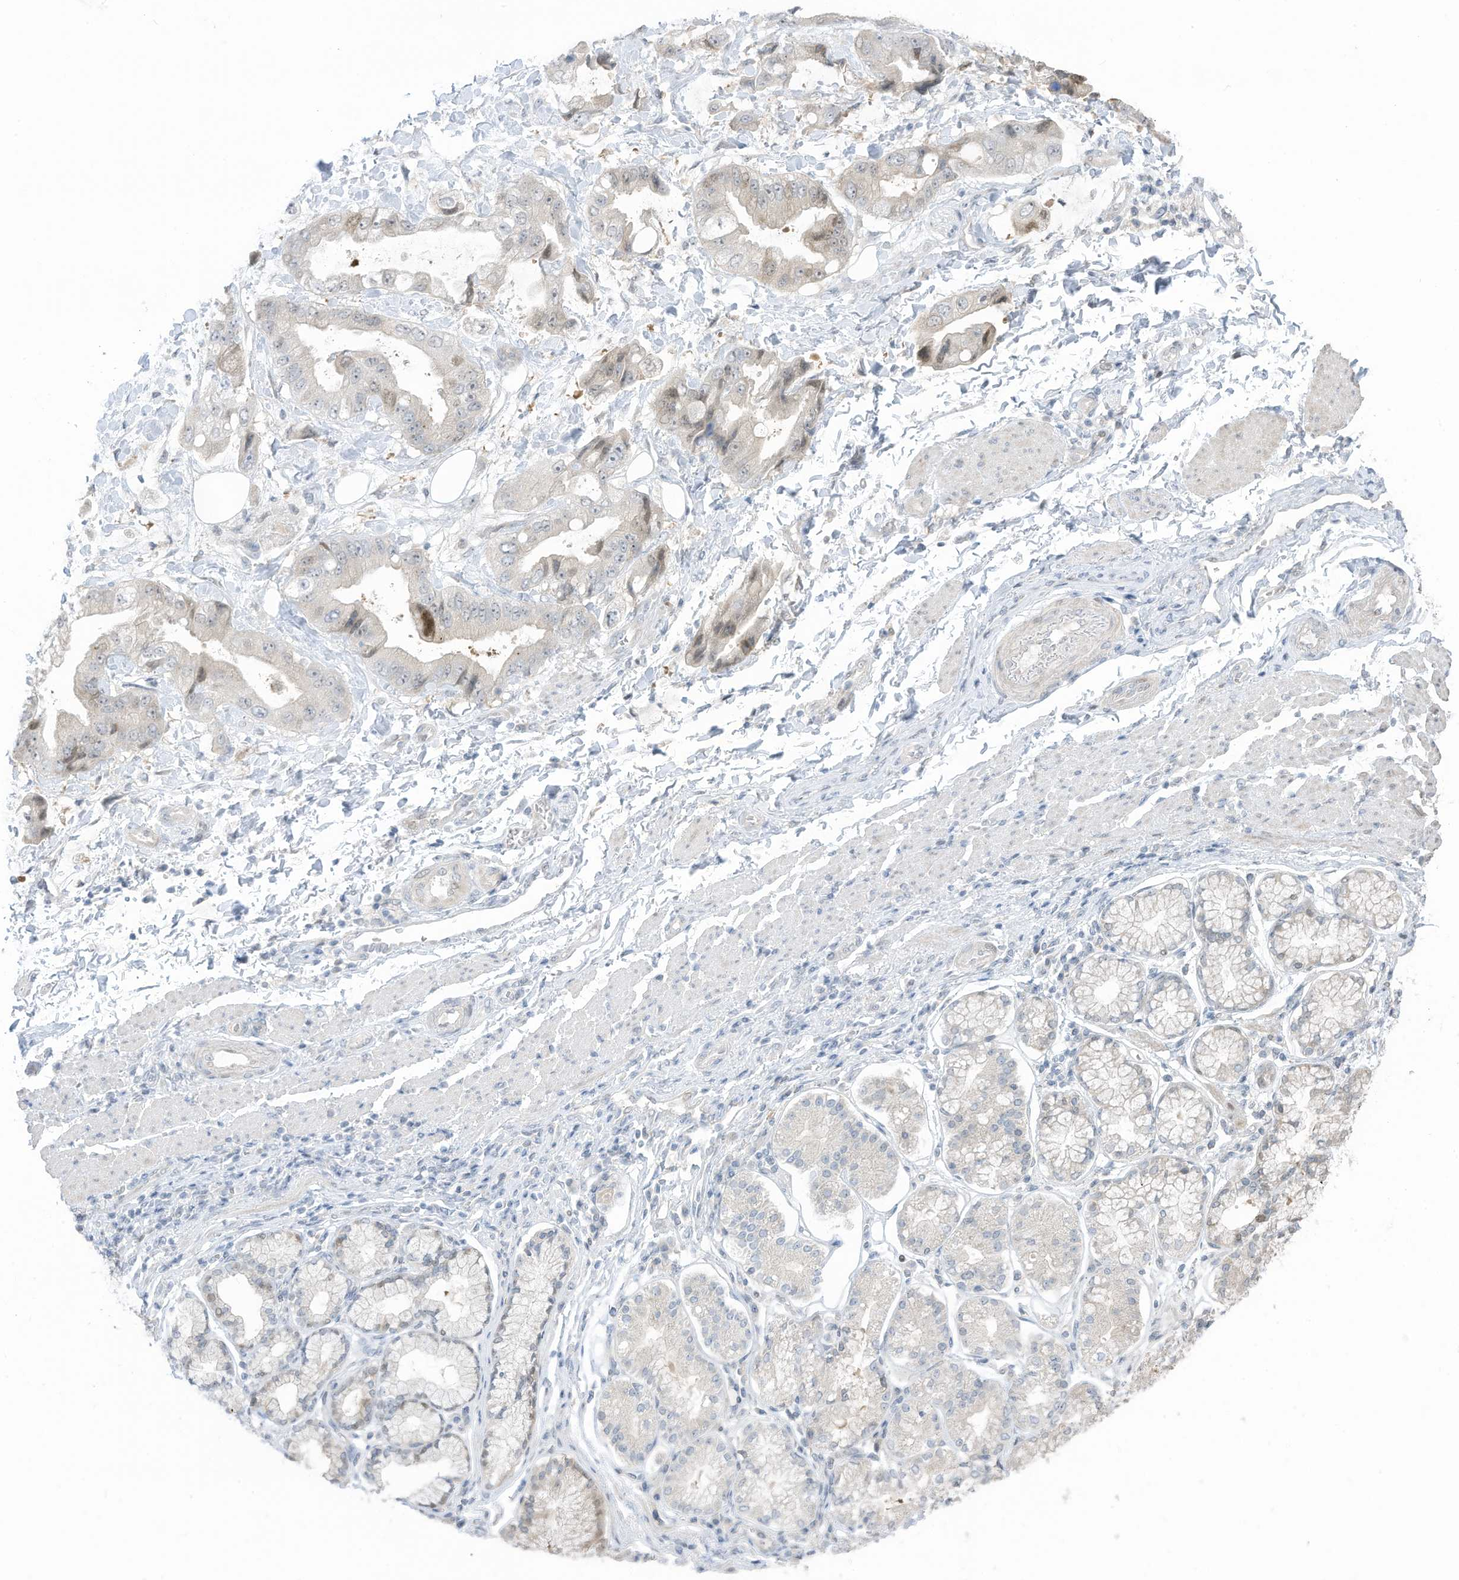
{"staining": {"intensity": "weak", "quantity": "<25%", "location": "cytoplasmic/membranous,nuclear"}, "tissue": "stomach cancer", "cell_type": "Tumor cells", "image_type": "cancer", "snomed": [{"axis": "morphology", "description": "Adenocarcinoma, NOS"}, {"axis": "topography", "description": "Stomach"}], "caption": "Tumor cells are negative for brown protein staining in stomach cancer (adenocarcinoma).", "gene": "ASPRV1", "patient": {"sex": "male", "age": 62}}